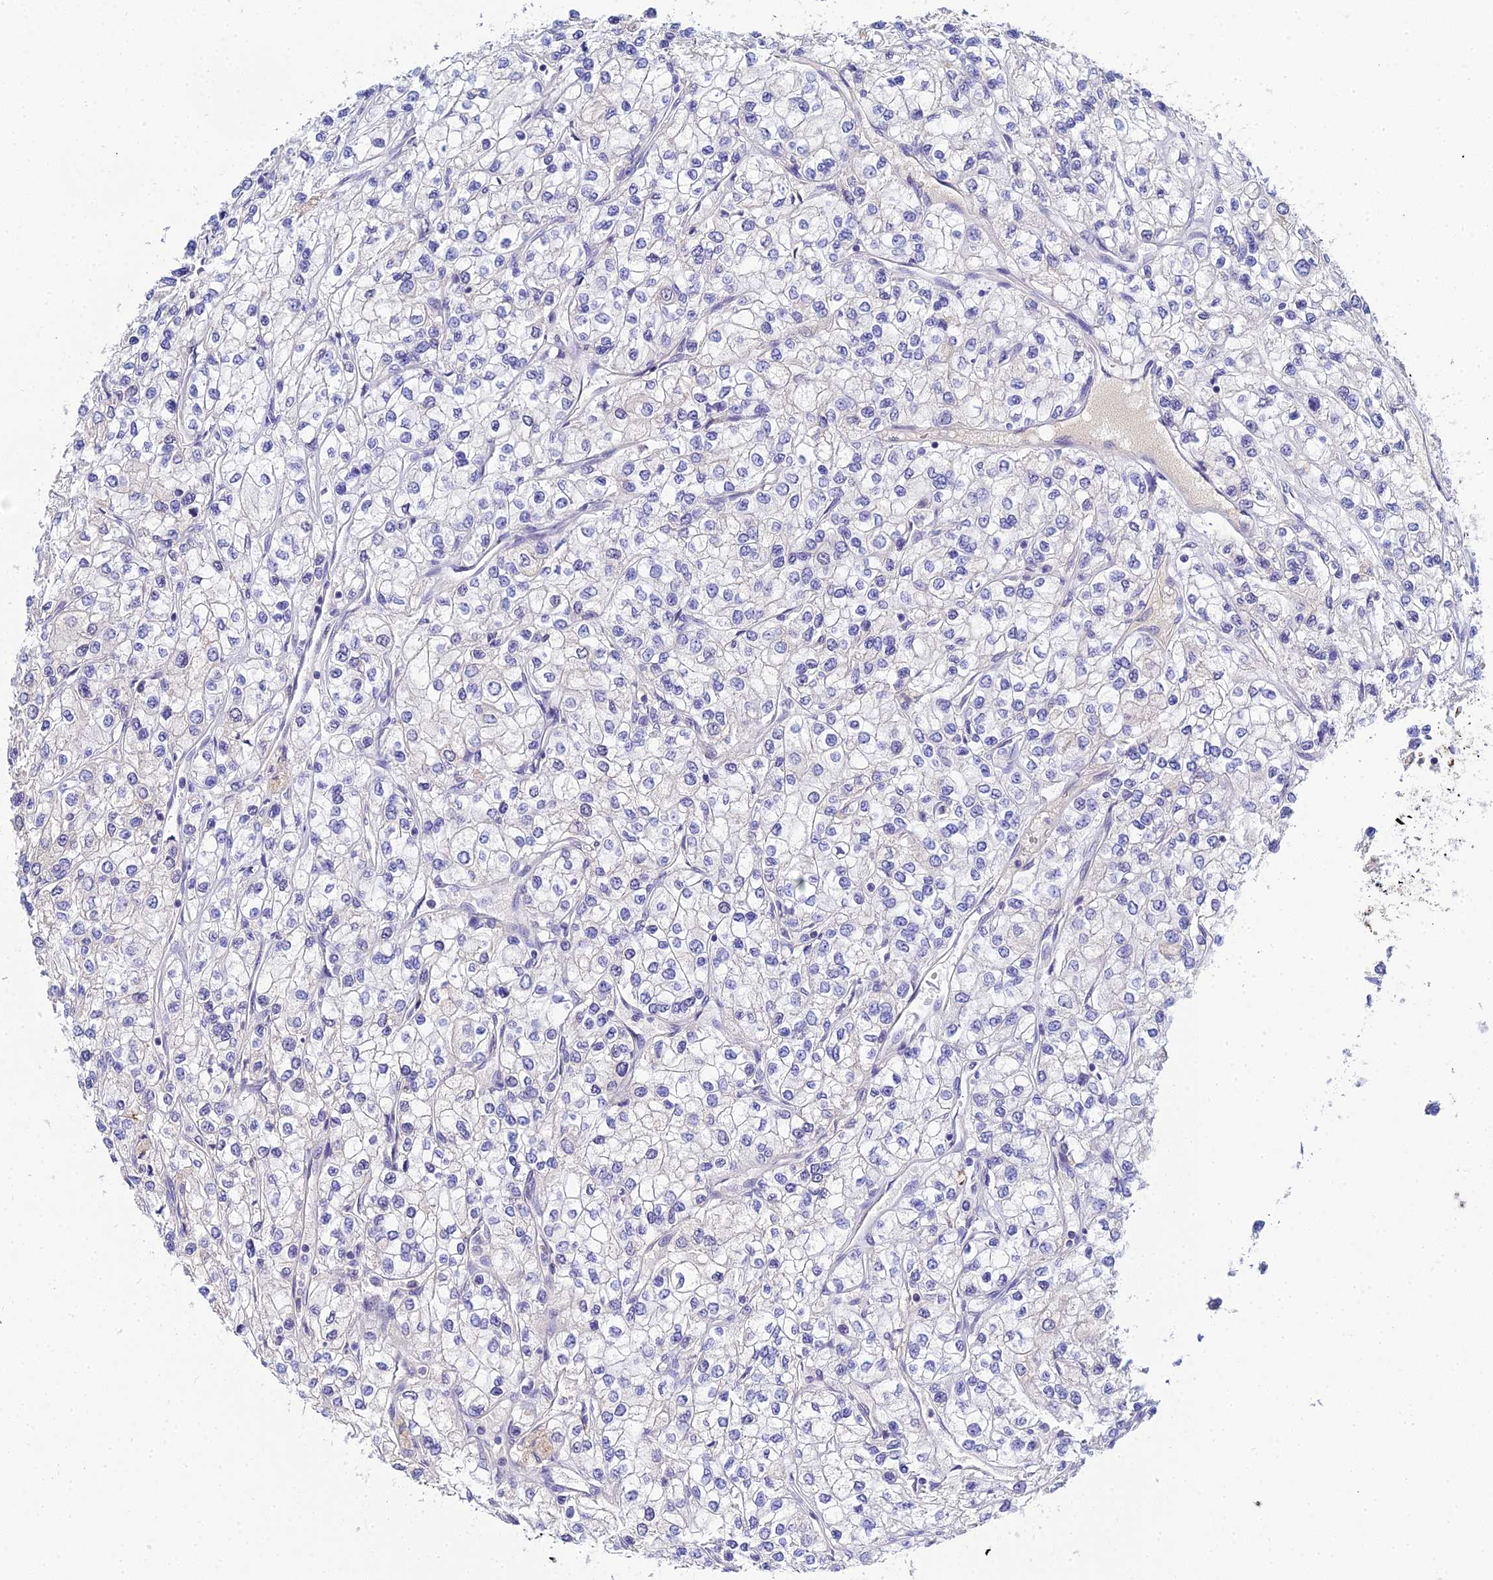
{"staining": {"intensity": "negative", "quantity": "none", "location": "none"}, "tissue": "renal cancer", "cell_type": "Tumor cells", "image_type": "cancer", "snomed": [{"axis": "morphology", "description": "Adenocarcinoma, NOS"}, {"axis": "topography", "description": "Kidney"}], "caption": "Immunohistochemical staining of adenocarcinoma (renal) exhibits no significant expression in tumor cells. The staining was performed using DAB (3,3'-diaminobenzidine) to visualize the protein expression in brown, while the nuclei were stained in blue with hematoxylin (Magnification: 20x).", "gene": "ZXDA", "patient": {"sex": "male", "age": 80}}